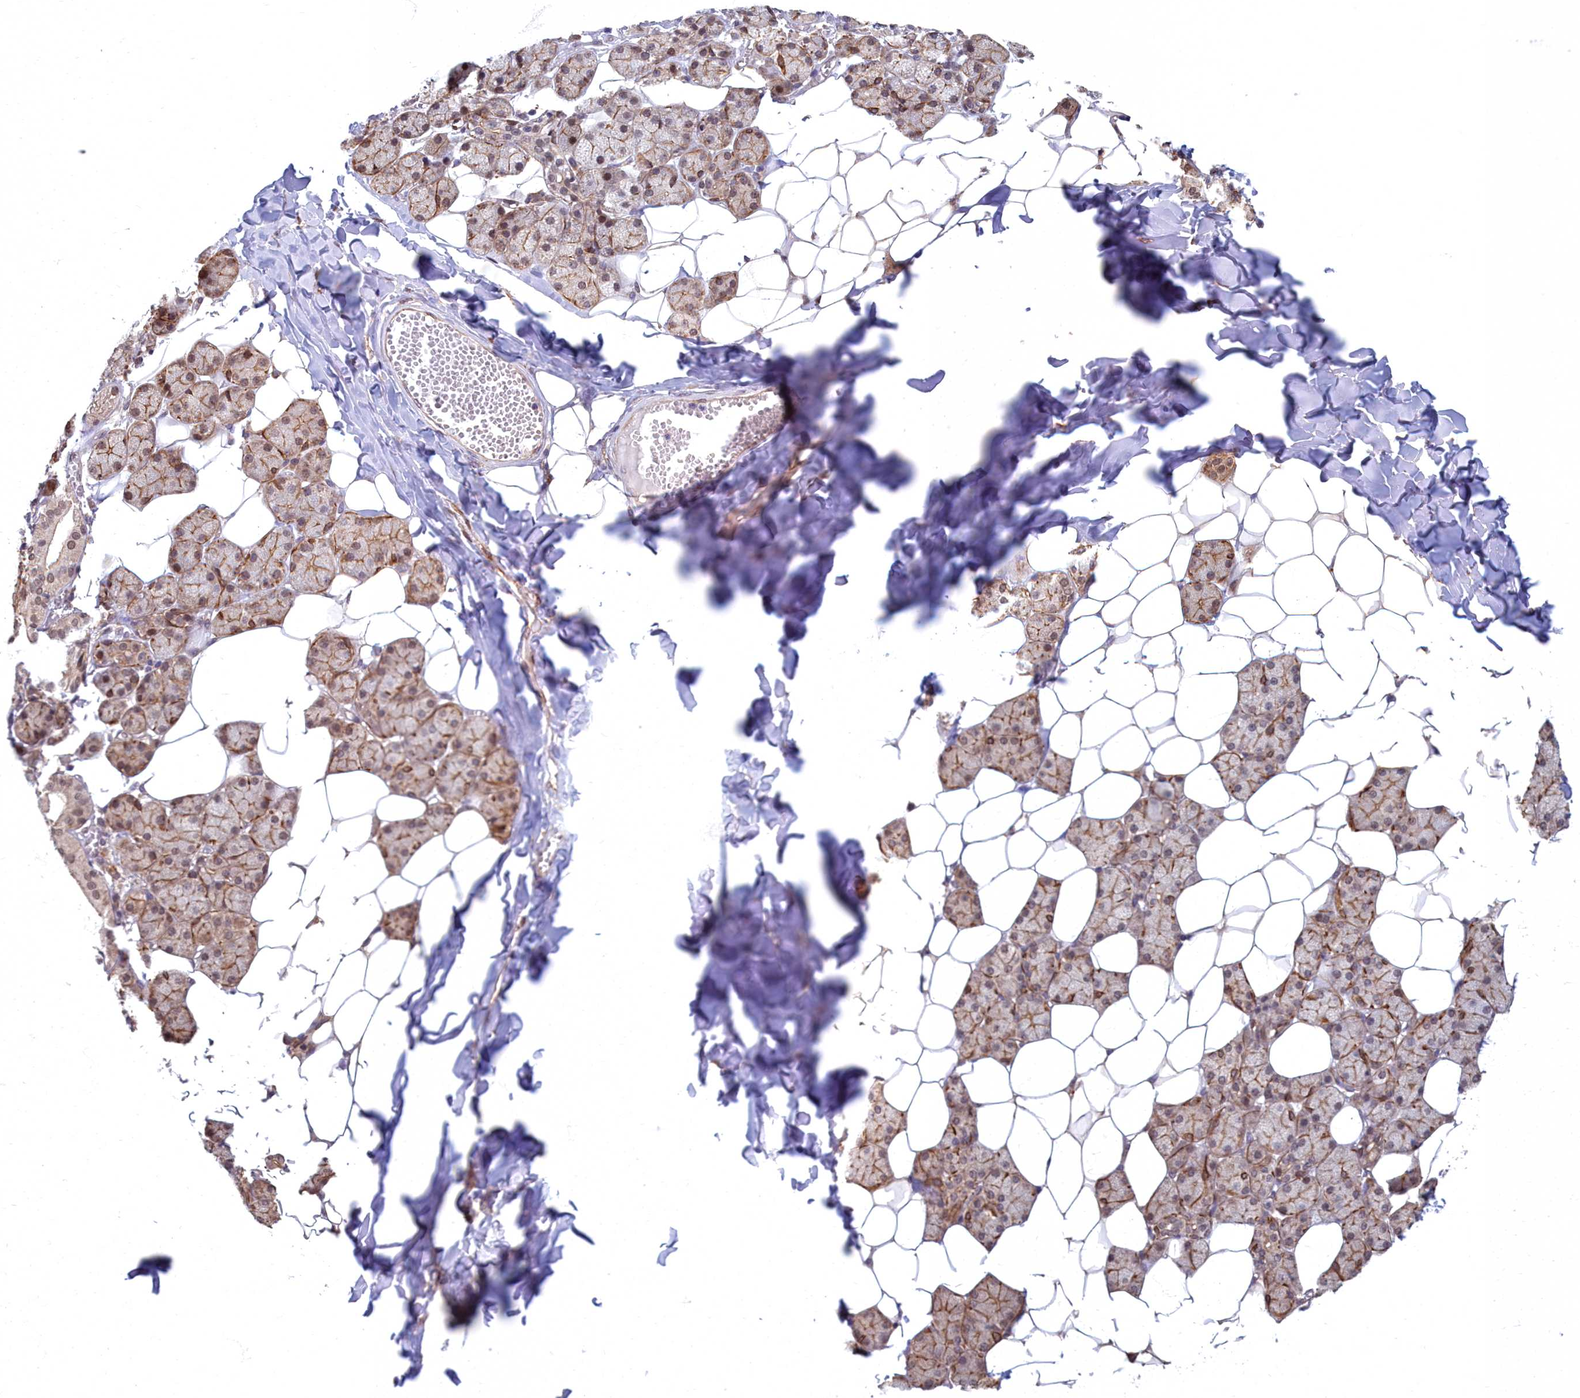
{"staining": {"intensity": "moderate", "quantity": "<25%", "location": "cytoplasmic/membranous,nuclear"}, "tissue": "salivary gland", "cell_type": "Glandular cells", "image_type": "normal", "snomed": [{"axis": "morphology", "description": "Normal tissue, NOS"}, {"axis": "topography", "description": "Salivary gland"}], "caption": "Brown immunohistochemical staining in unremarkable salivary gland displays moderate cytoplasmic/membranous,nuclear positivity in about <25% of glandular cells.", "gene": "MAK16", "patient": {"sex": "female", "age": 33}}